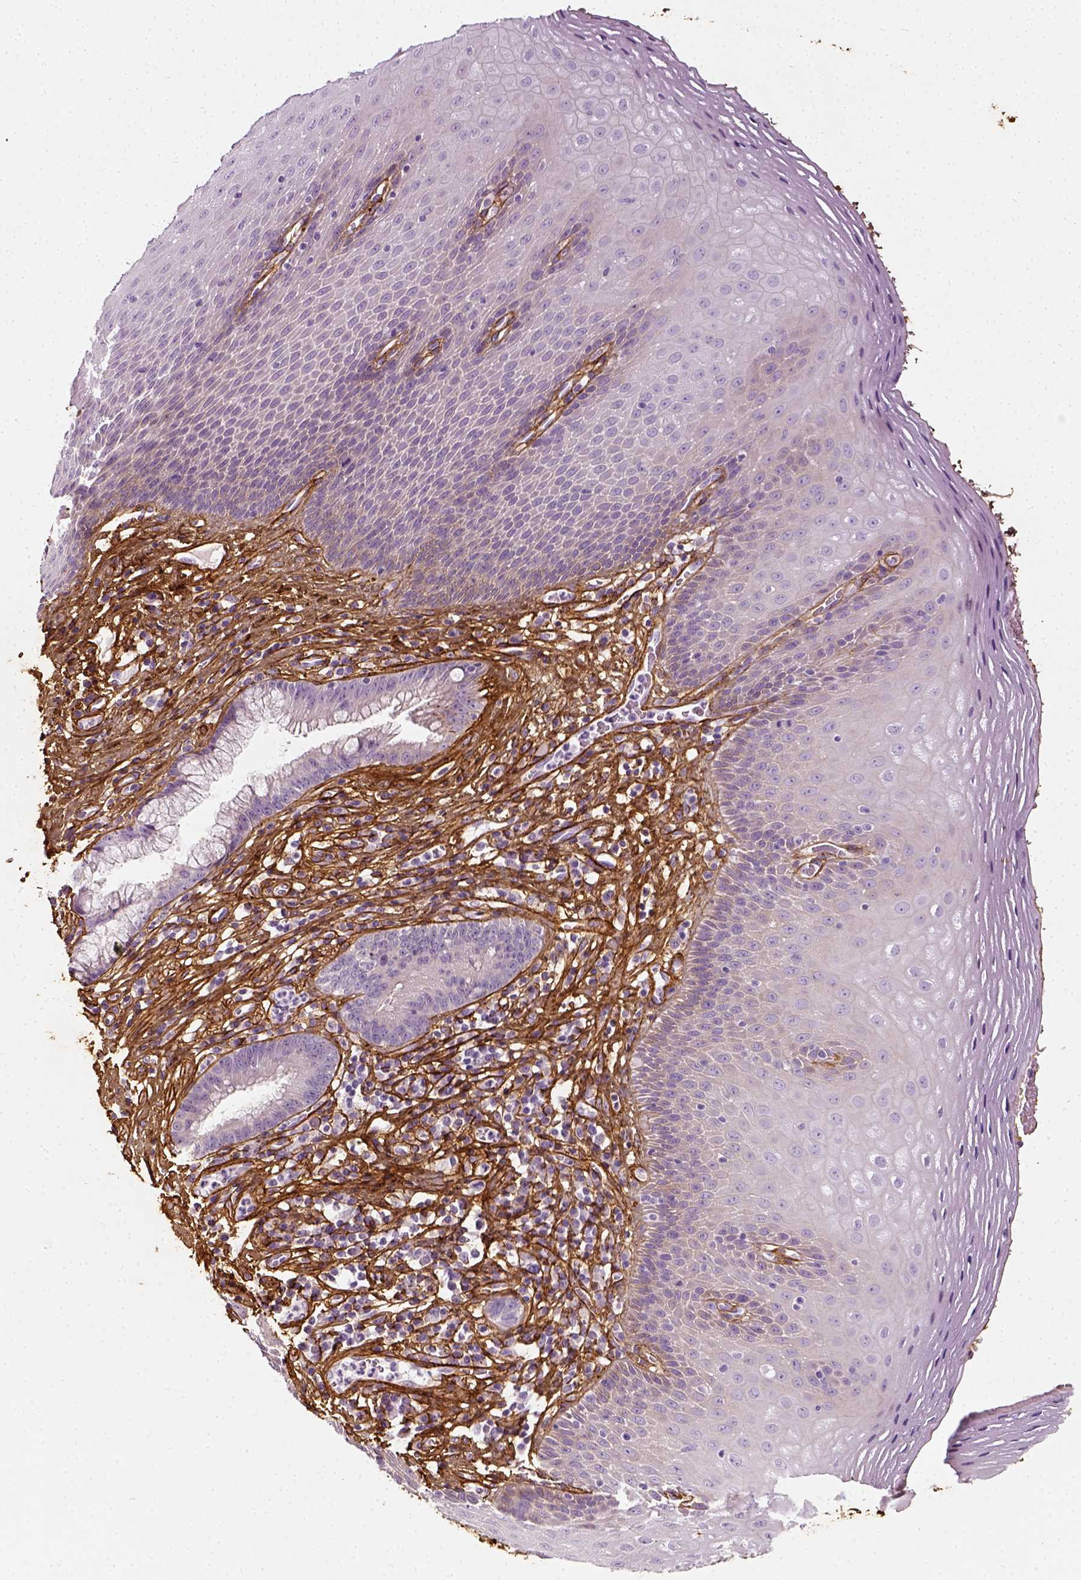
{"staining": {"intensity": "negative", "quantity": "none", "location": "none"}, "tissue": "esophagus", "cell_type": "Squamous epithelial cells", "image_type": "normal", "snomed": [{"axis": "morphology", "description": "Normal tissue, NOS"}, {"axis": "topography", "description": "Esophagus"}], "caption": "Esophagus was stained to show a protein in brown. There is no significant staining in squamous epithelial cells. (DAB IHC visualized using brightfield microscopy, high magnification).", "gene": "COL6A2", "patient": {"sex": "female", "age": 68}}